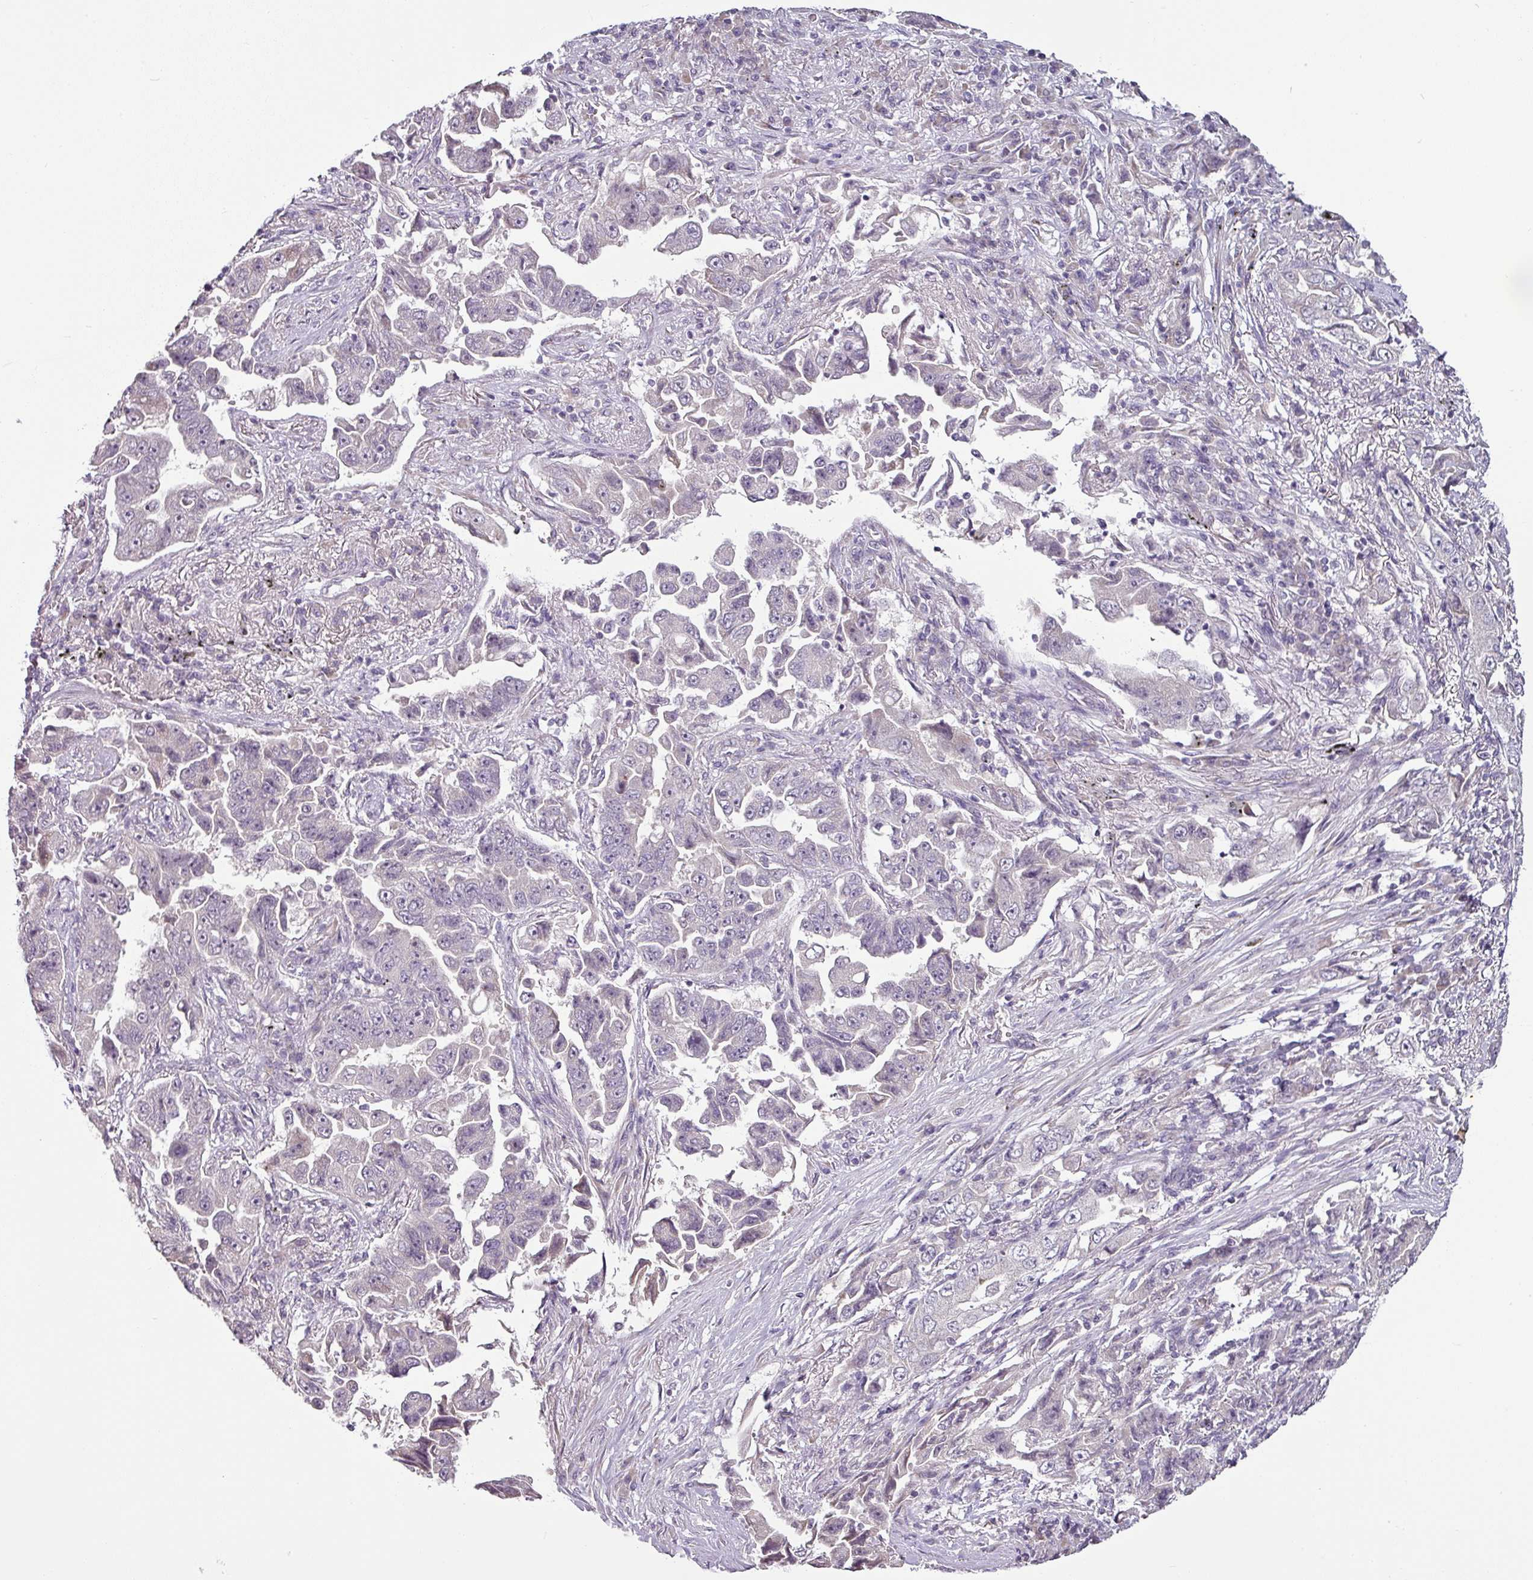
{"staining": {"intensity": "negative", "quantity": "none", "location": "none"}, "tissue": "lung cancer", "cell_type": "Tumor cells", "image_type": "cancer", "snomed": [{"axis": "morphology", "description": "Adenocarcinoma, NOS"}, {"axis": "topography", "description": "Lung"}], "caption": "This is an IHC photomicrograph of human lung adenocarcinoma. There is no expression in tumor cells.", "gene": "OR52D1", "patient": {"sex": "female", "age": 51}}